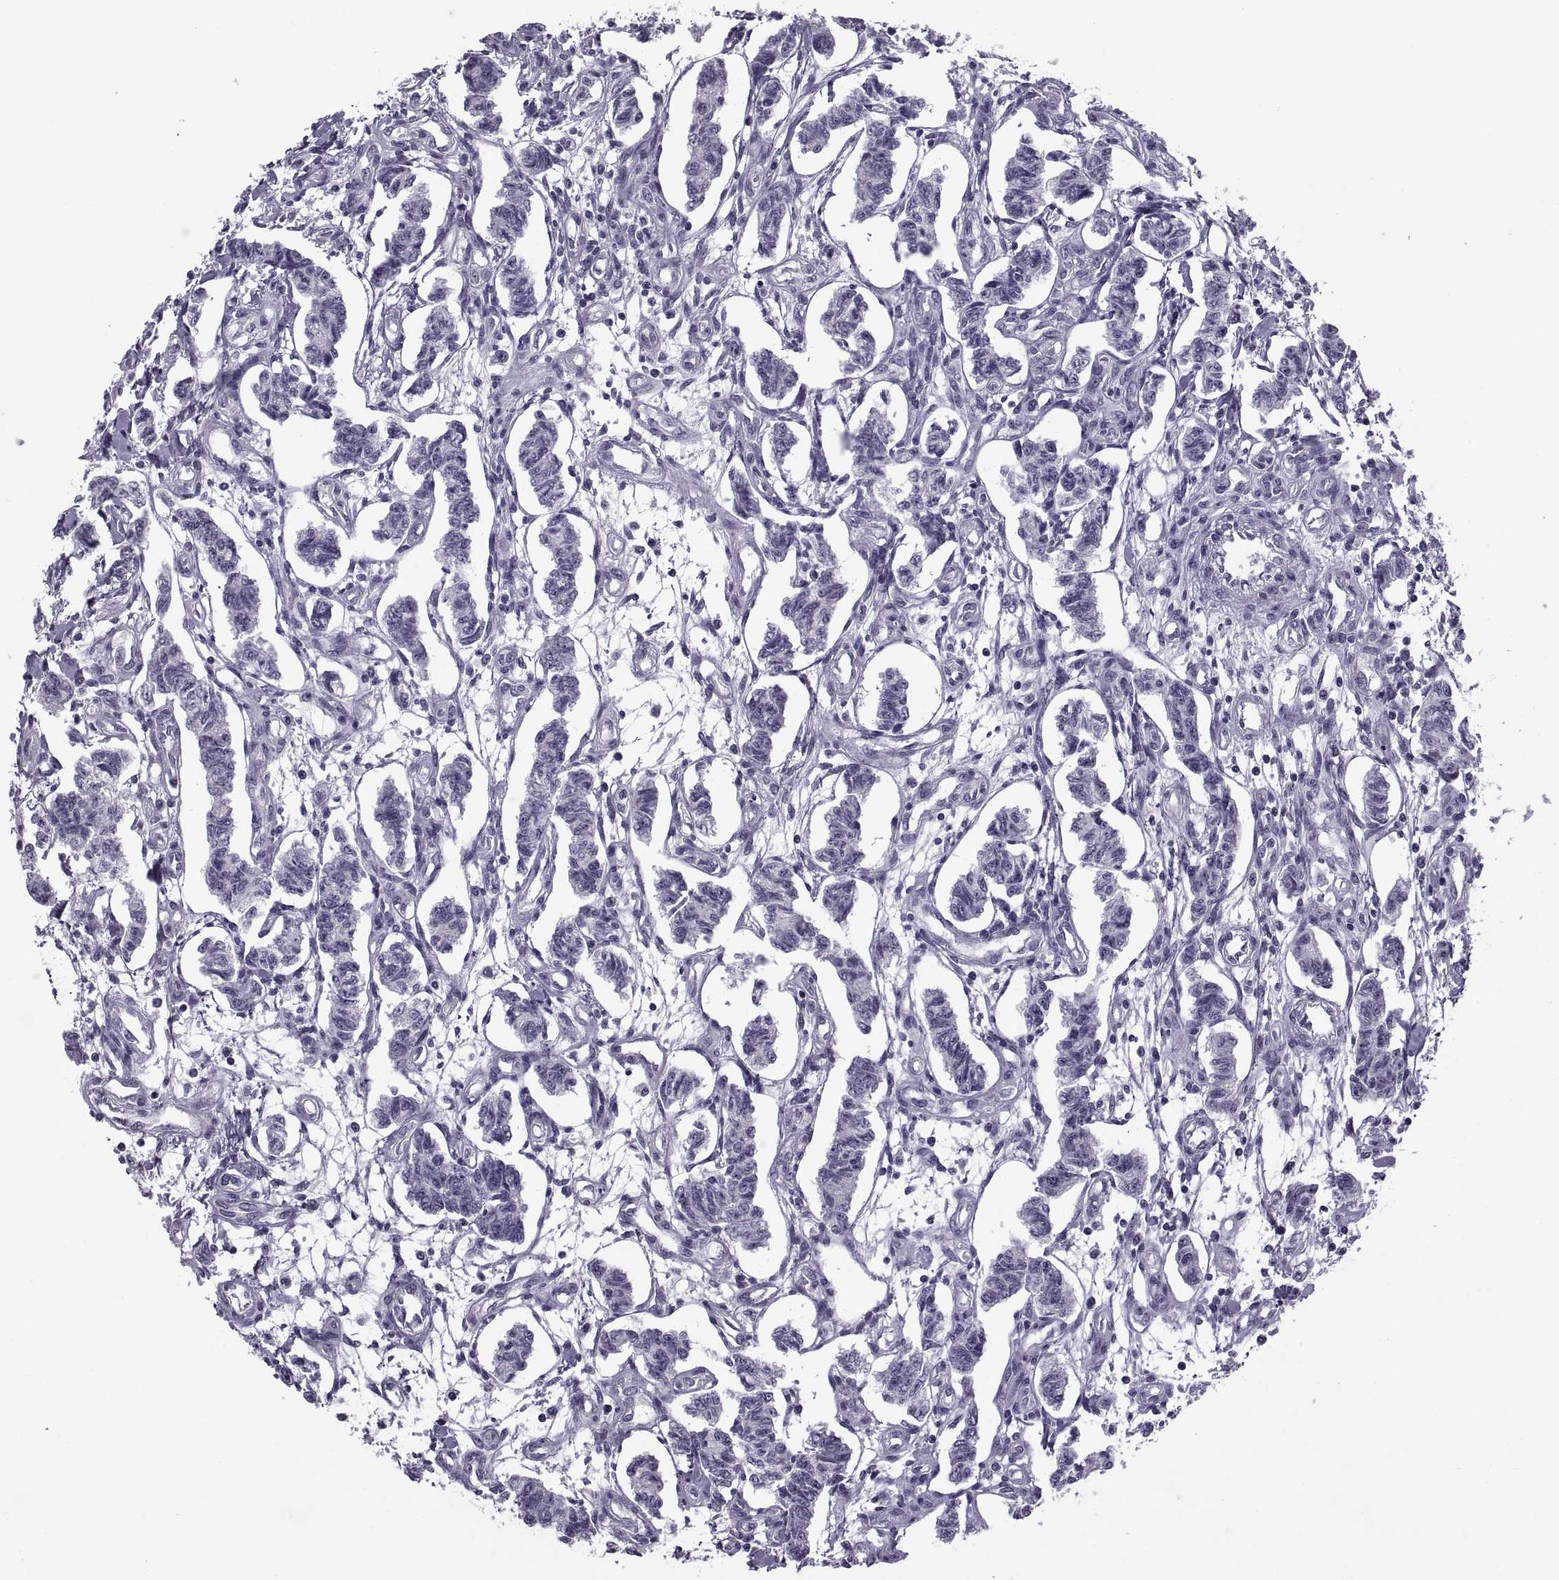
{"staining": {"intensity": "negative", "quantity": "none", "location": "none"}, "tissue": "carcinoid", "cell_type": "Tumor cells", "image_type": "cancer", "snomed": [{"axis": "morphology", "description": "Carcinoid, malignant, NOS"}, {"axis": "topography", "description": "Kidney"}], "caption": "Tumor cells show no significant expression in malignant carcinoid.", "gene": "TBC1D3G", "patient": {"sex": "female", "age": 41}}